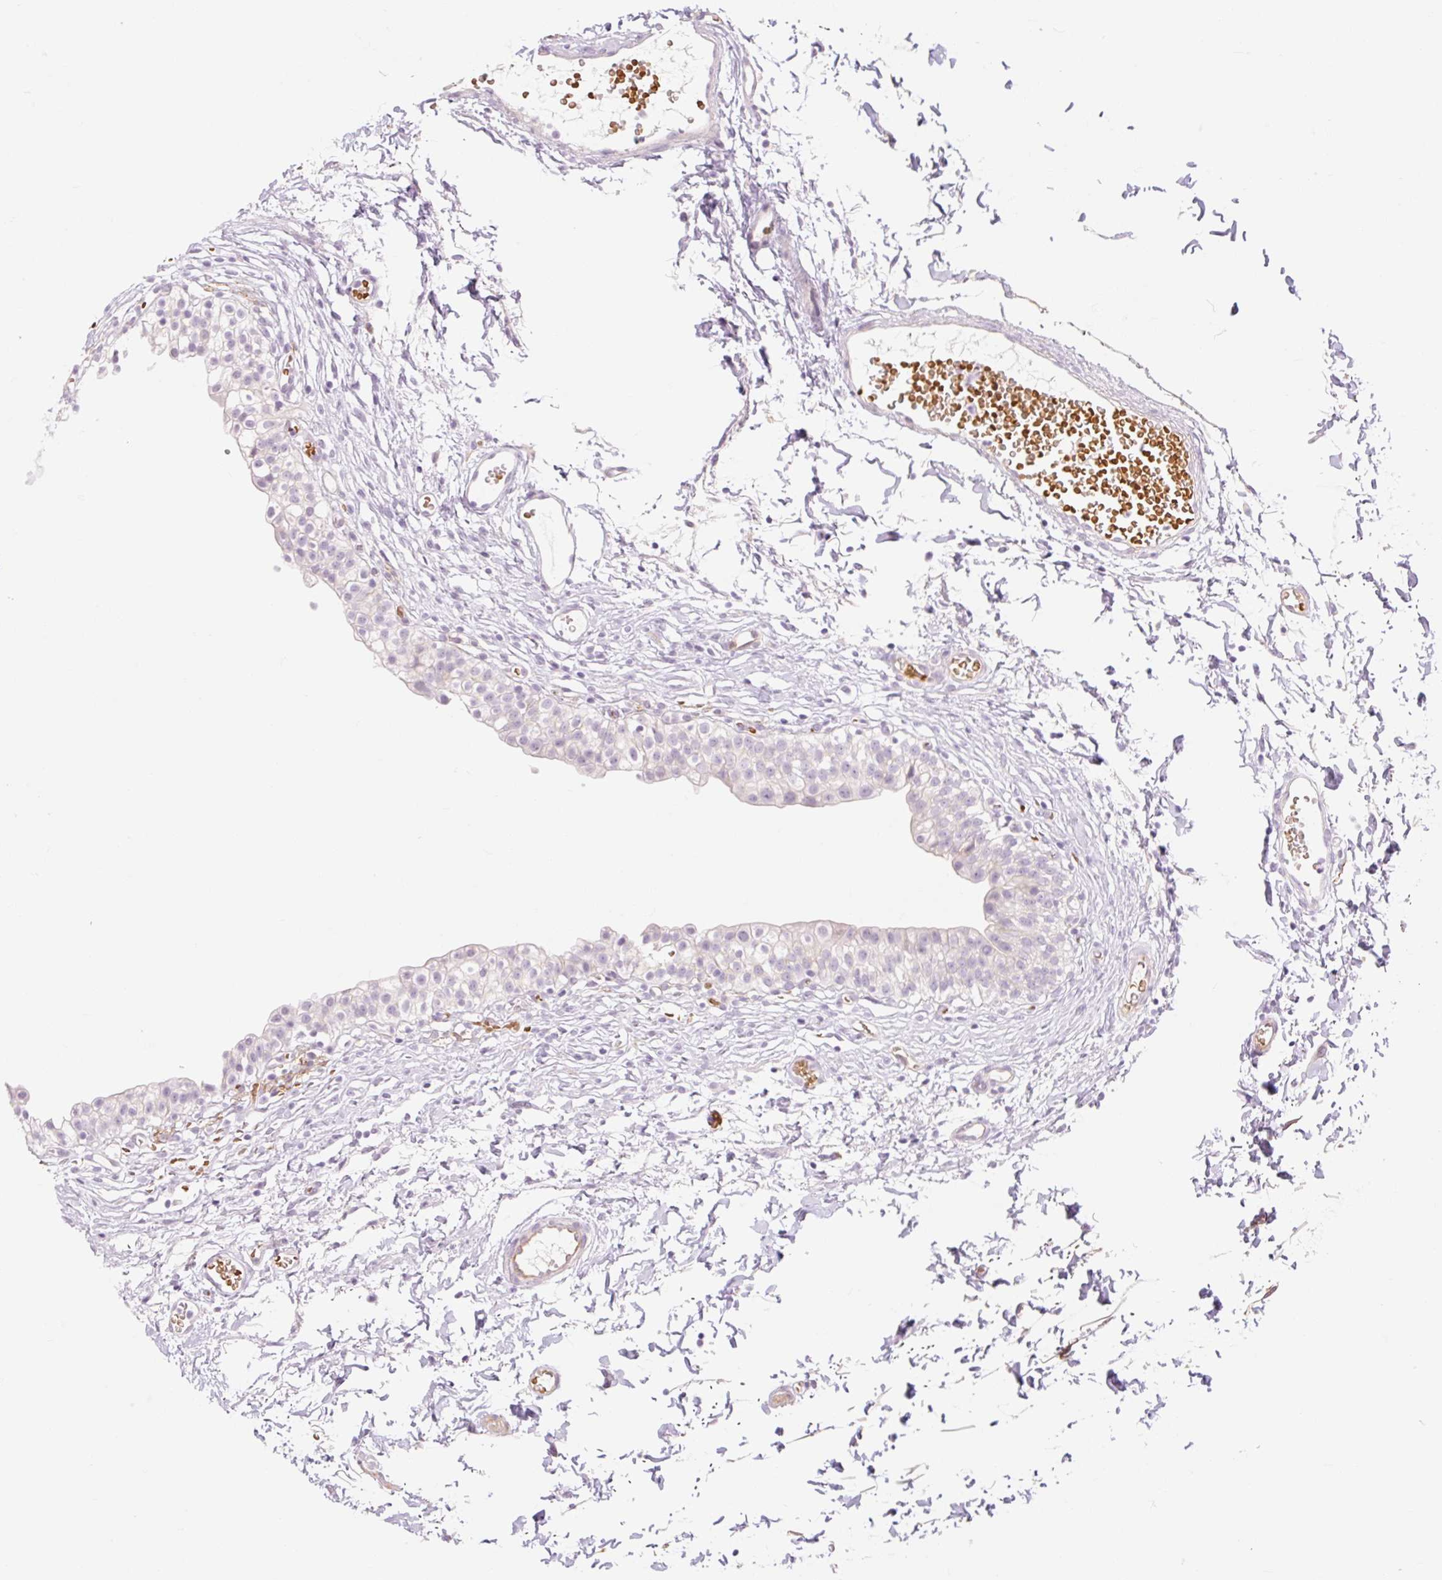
{"staining": {"intensity": "weak", "quantity": "<25%", "location": "cytoplasmic/membranous"}, "tissue": "urinary bladder", "cell_type": "Urothelial cells", "image_type": "normal", "snomed": [{"axis": "morphology", "description": "Normal tissue, NOS"}, {"axis": "topography", "description": "Urinary bladder"}, {"axis": "topography", "description": "Peripheral nerve tissue"}], "caption": "DAB (3,3'-diaminobenzidine) immunohistochemical staining of benign human urinary bladder exhibits no significant positivity in urothelial cells.", "gene": "TAF1L", "patient": {"sex": "male", "age": 55}}